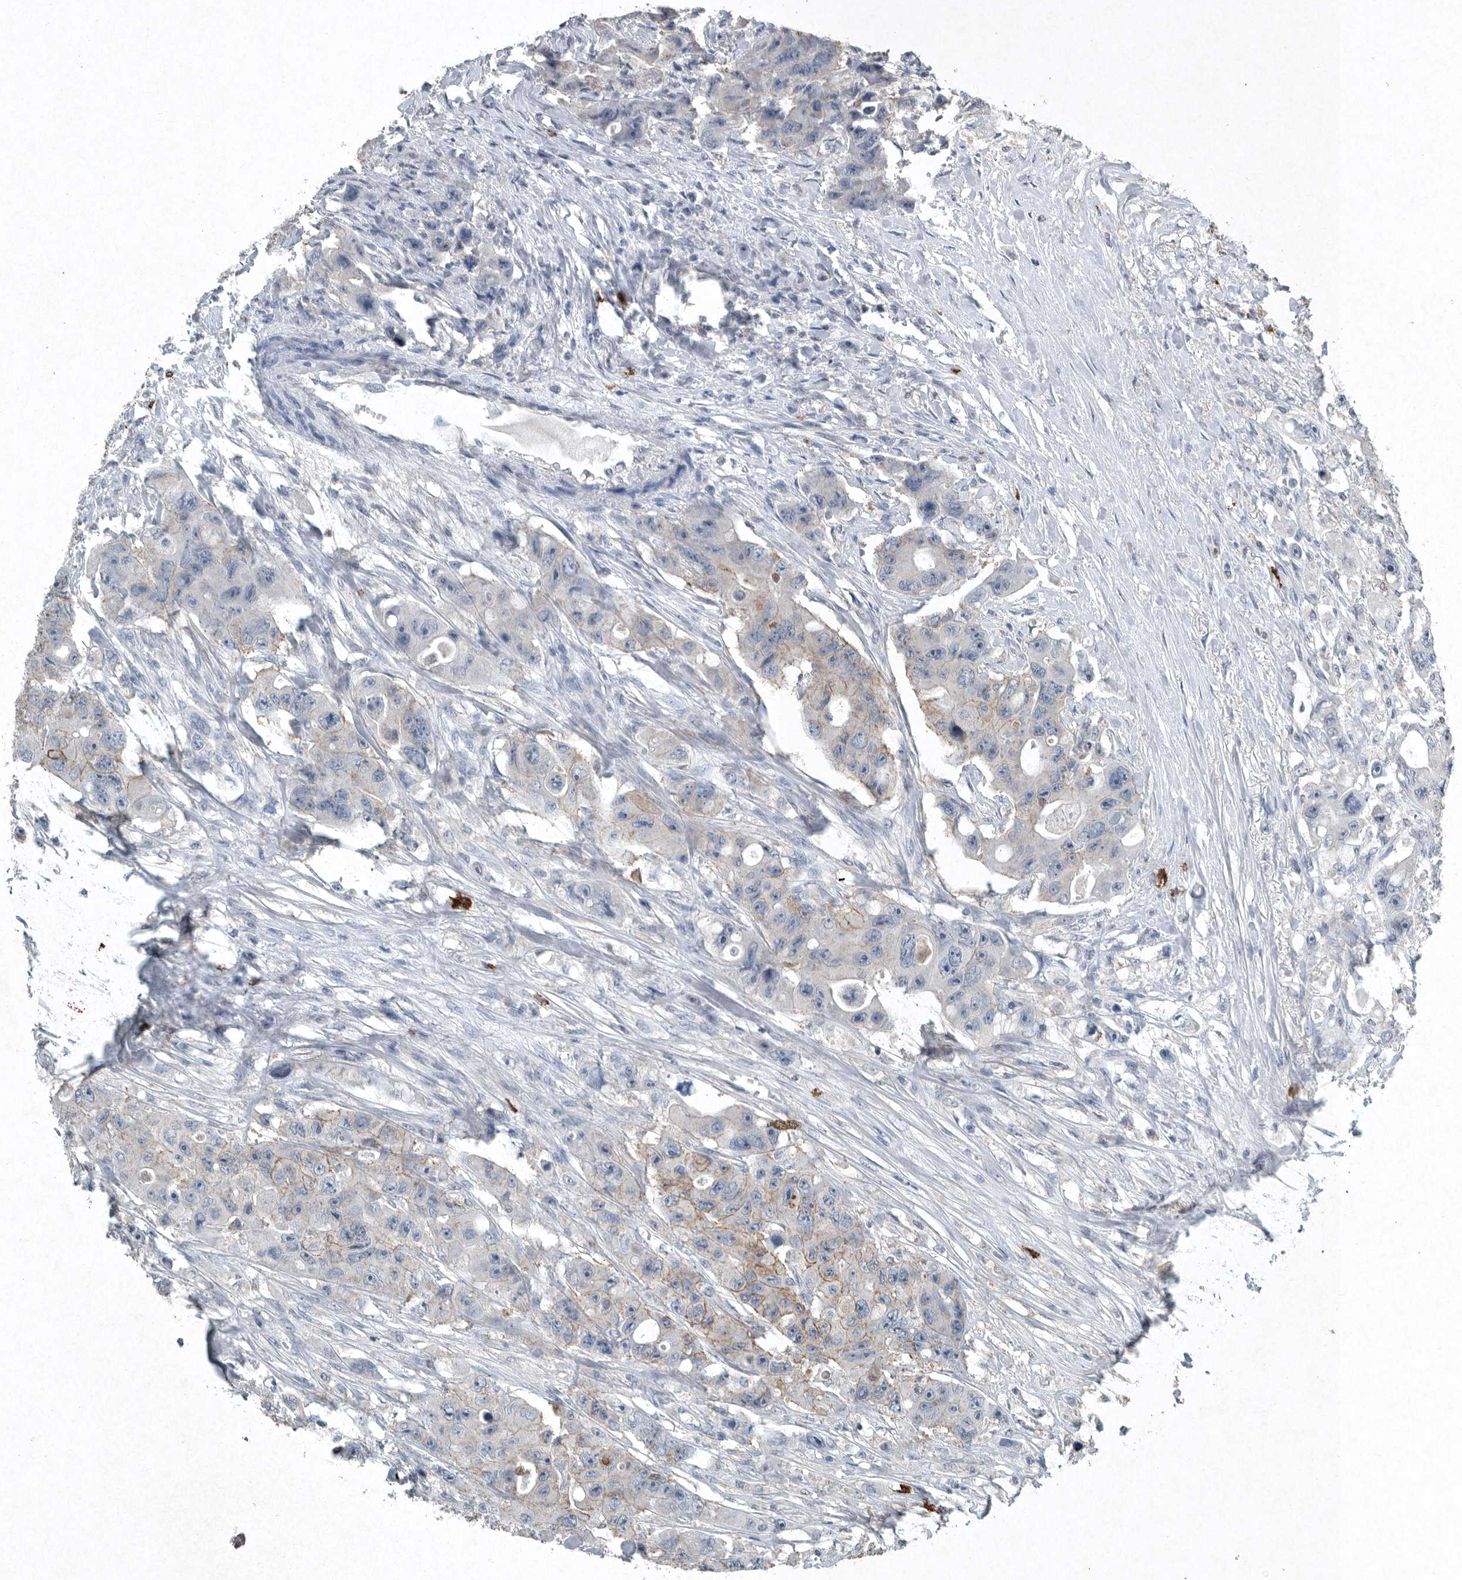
{"staining": {"intensity": "weak", "quantity": "25%-75%", "location": "cytoplasmic/membranous"}, "tissue": "colorectal cancer", "cell_type": "Tumor cells", "image_type": "cancer", "snomed": [{"axis": "morphology", "description": "Adenocarcinoma, NOS"}, {"axis": "topography", "description": "Colon"}], "caption": "Immunohistochemical staining of adenocarcinoma (colorectal) shows weak cytoplasmic/membranous protein positivity in approximately 25%-75% of tumor cells.", "gene": "IL20", "patient": {"sex": "female", "age": 46}}